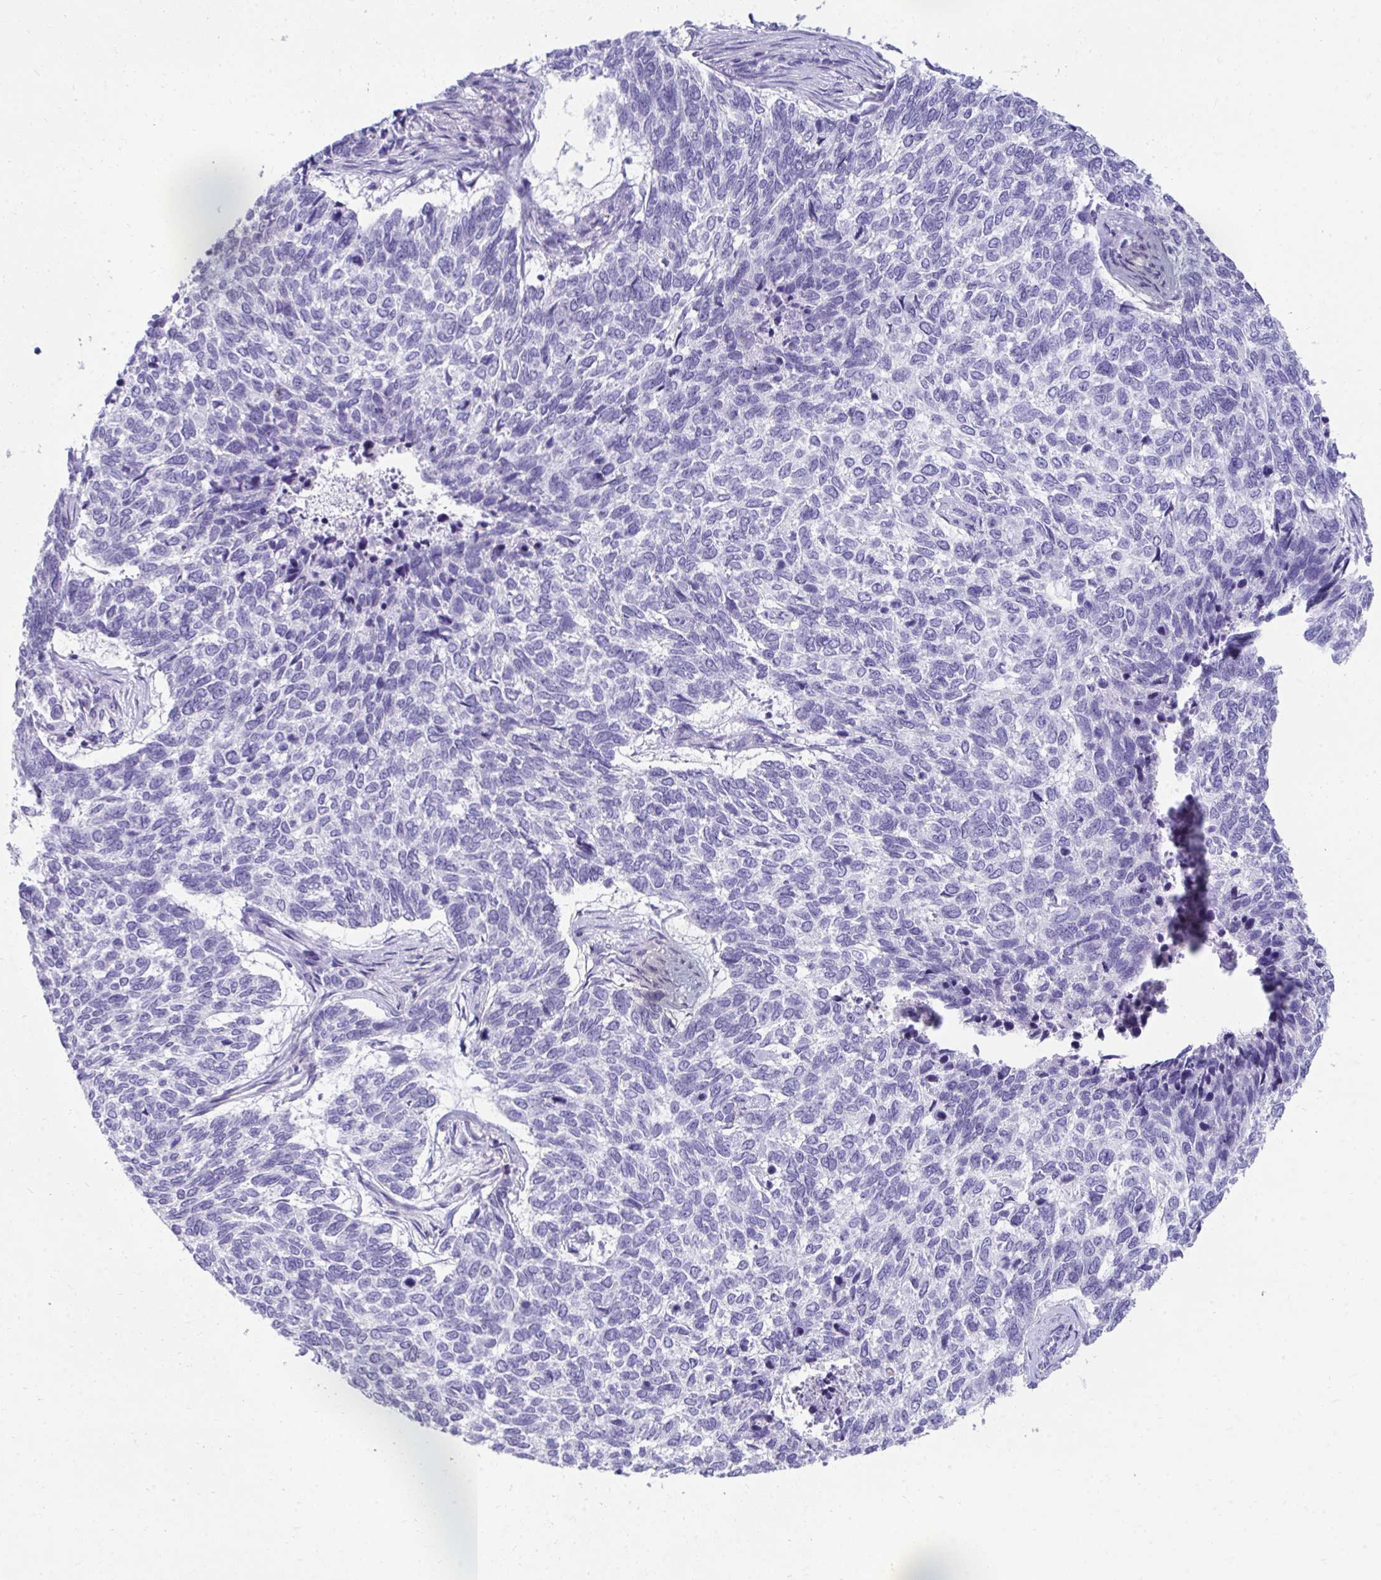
{"staining": {"intensity": "negative", "quantity": "none", "location": "none"}, "tissue": "skin cancer", "cell_type": "Tumor cells", "image_type": "cancer", "snomed": [{"axis": "morphology", "description": "Basal cell carcinoma"}, {"axis": "topography", "description": "Skin"}], "caption": "High magnification brightfield microscopy of skin cancer stained with DAB (brown) and counterstained with hematoxylin (blue): tumor cells show no significant positivity.", "gene": "SEC14L3", "patient": {"sex": "female", "age": 65}}